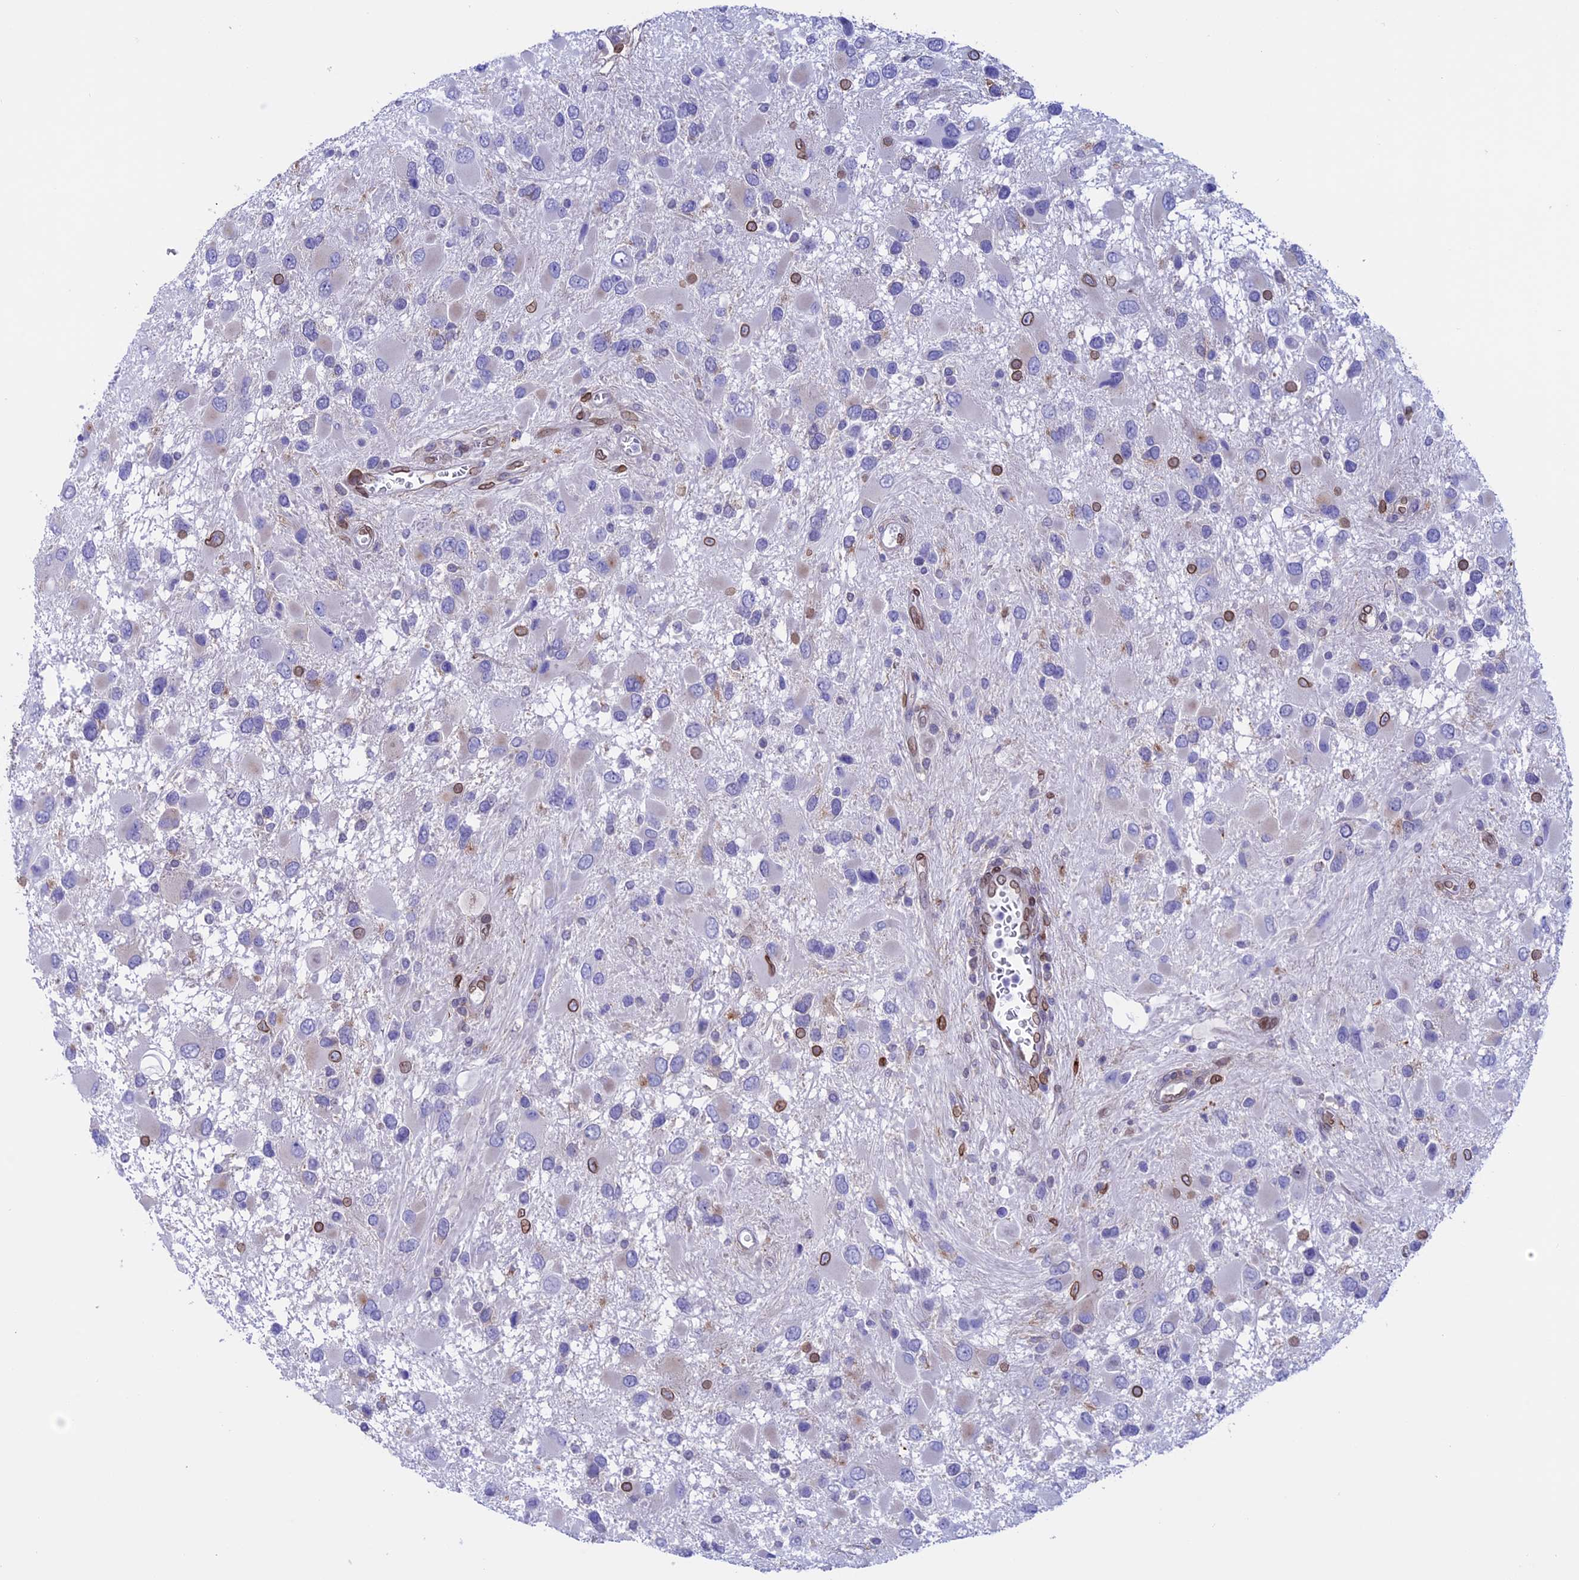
{"staining": {"intensity": "weak", "quantity": "<25%", "location": "cytoplasmic/membranous,nuclear"}, "tissue": "glioma", "cell_type": "Tumor cells", "image_type": "cancer", "snomed": [{"axis": "morphology", "description": "Glioma, malignant, High grade"}, {"axis": "topography", "description": "Brain"}], "caption": "IHC of malignant glioma (high-grade) reveals no positivity in tumor cells.", "gene": "TMPRSS7", "patient": {"sex": "male", "age": 53}}